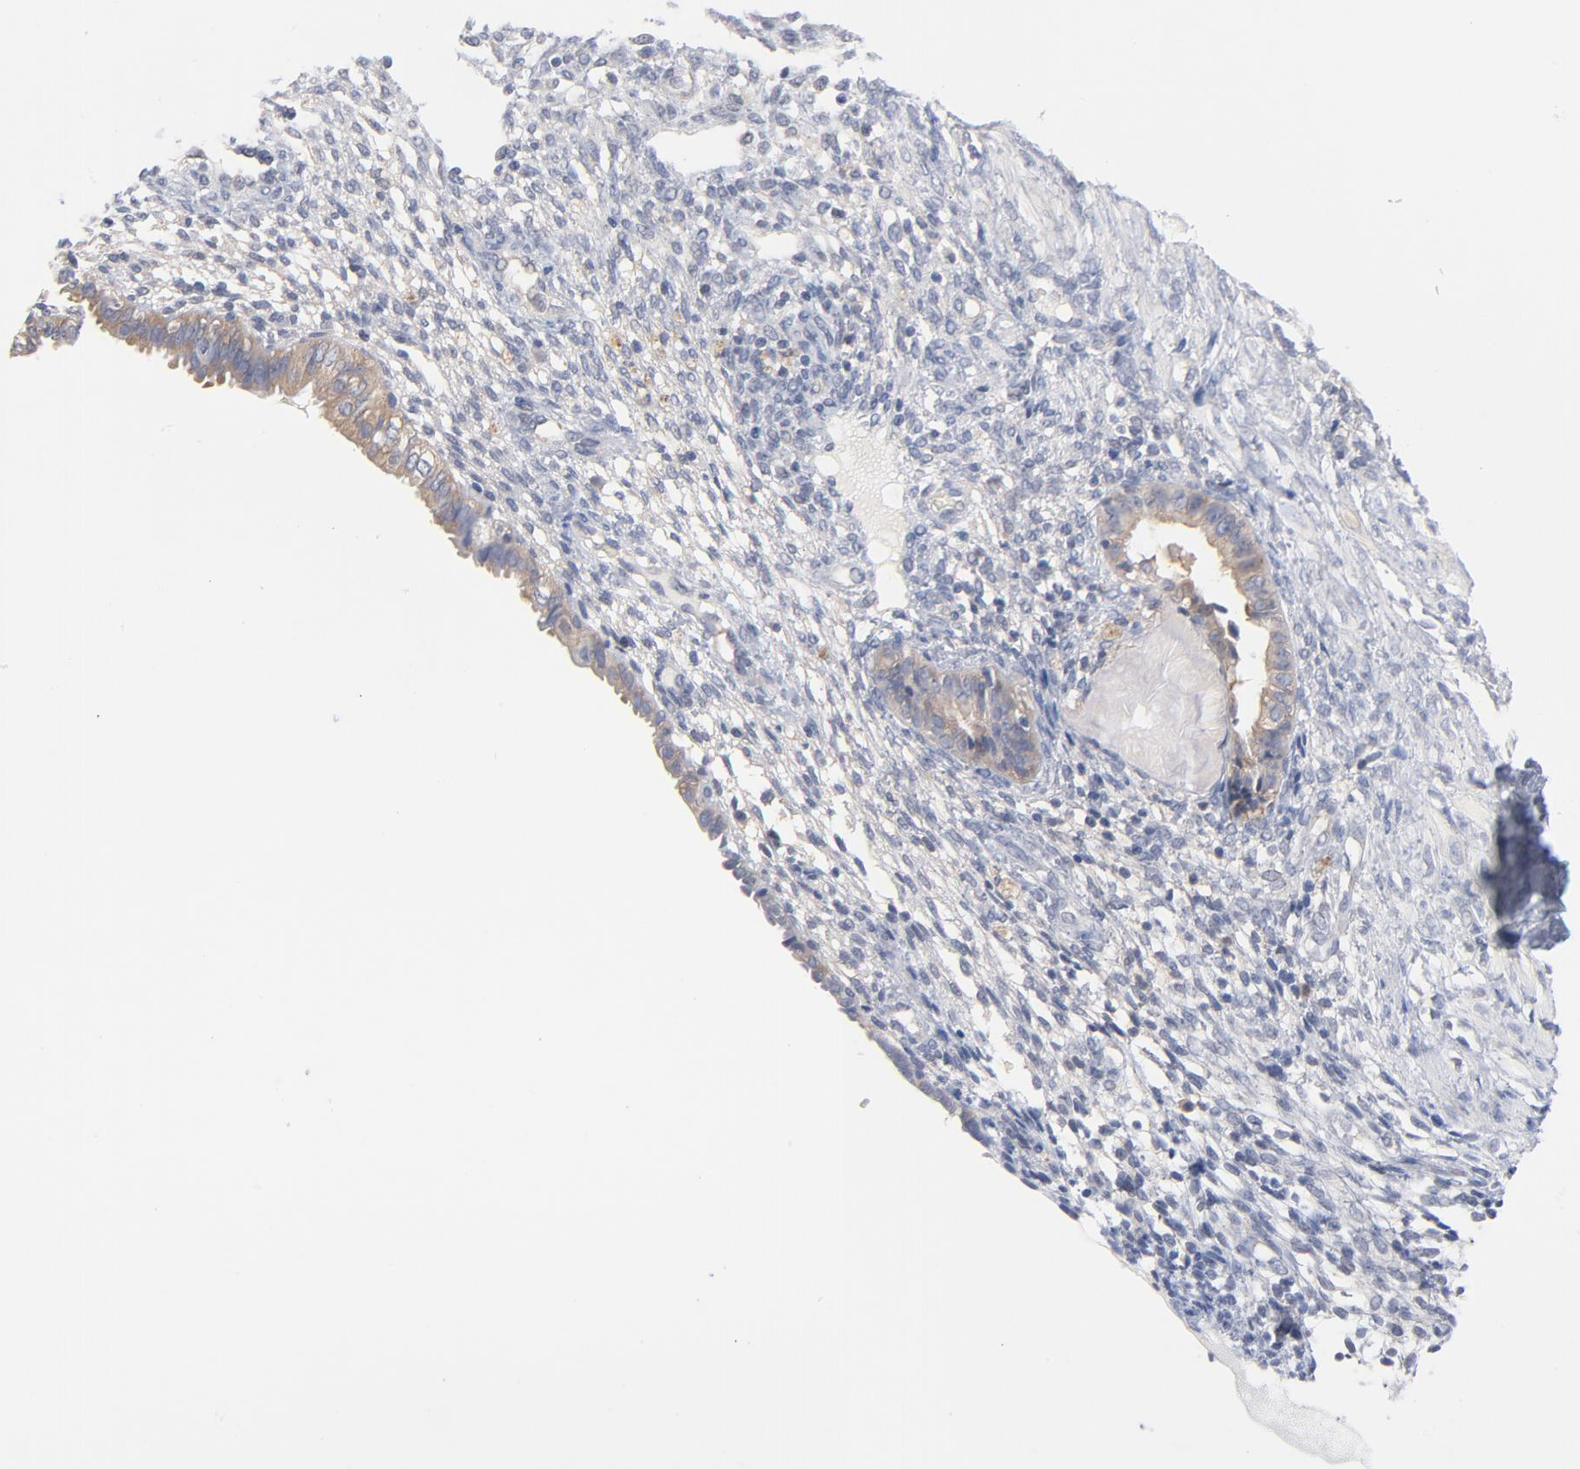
{"staining": {"intensity": "negative", "quantity": "none", "location": "none"}, "tissue": "endometrium", "cell_type": "Cells in endometrial stroma", "image_type": "normal", "snomed": [{"axis": "morphology", "description": "Normal tissue, NOS"}, {"axis": "topography", "description": "Endometrium"}], "caption": "This photomicrograph is of benign endometrium stained with IHC to label a protein in brown with the nuclei are counter-stained blue. There is no expression in cells in endometrial stroma.", "gene": "UBL4A", "patient": {"sex": "female", "age": 72}}